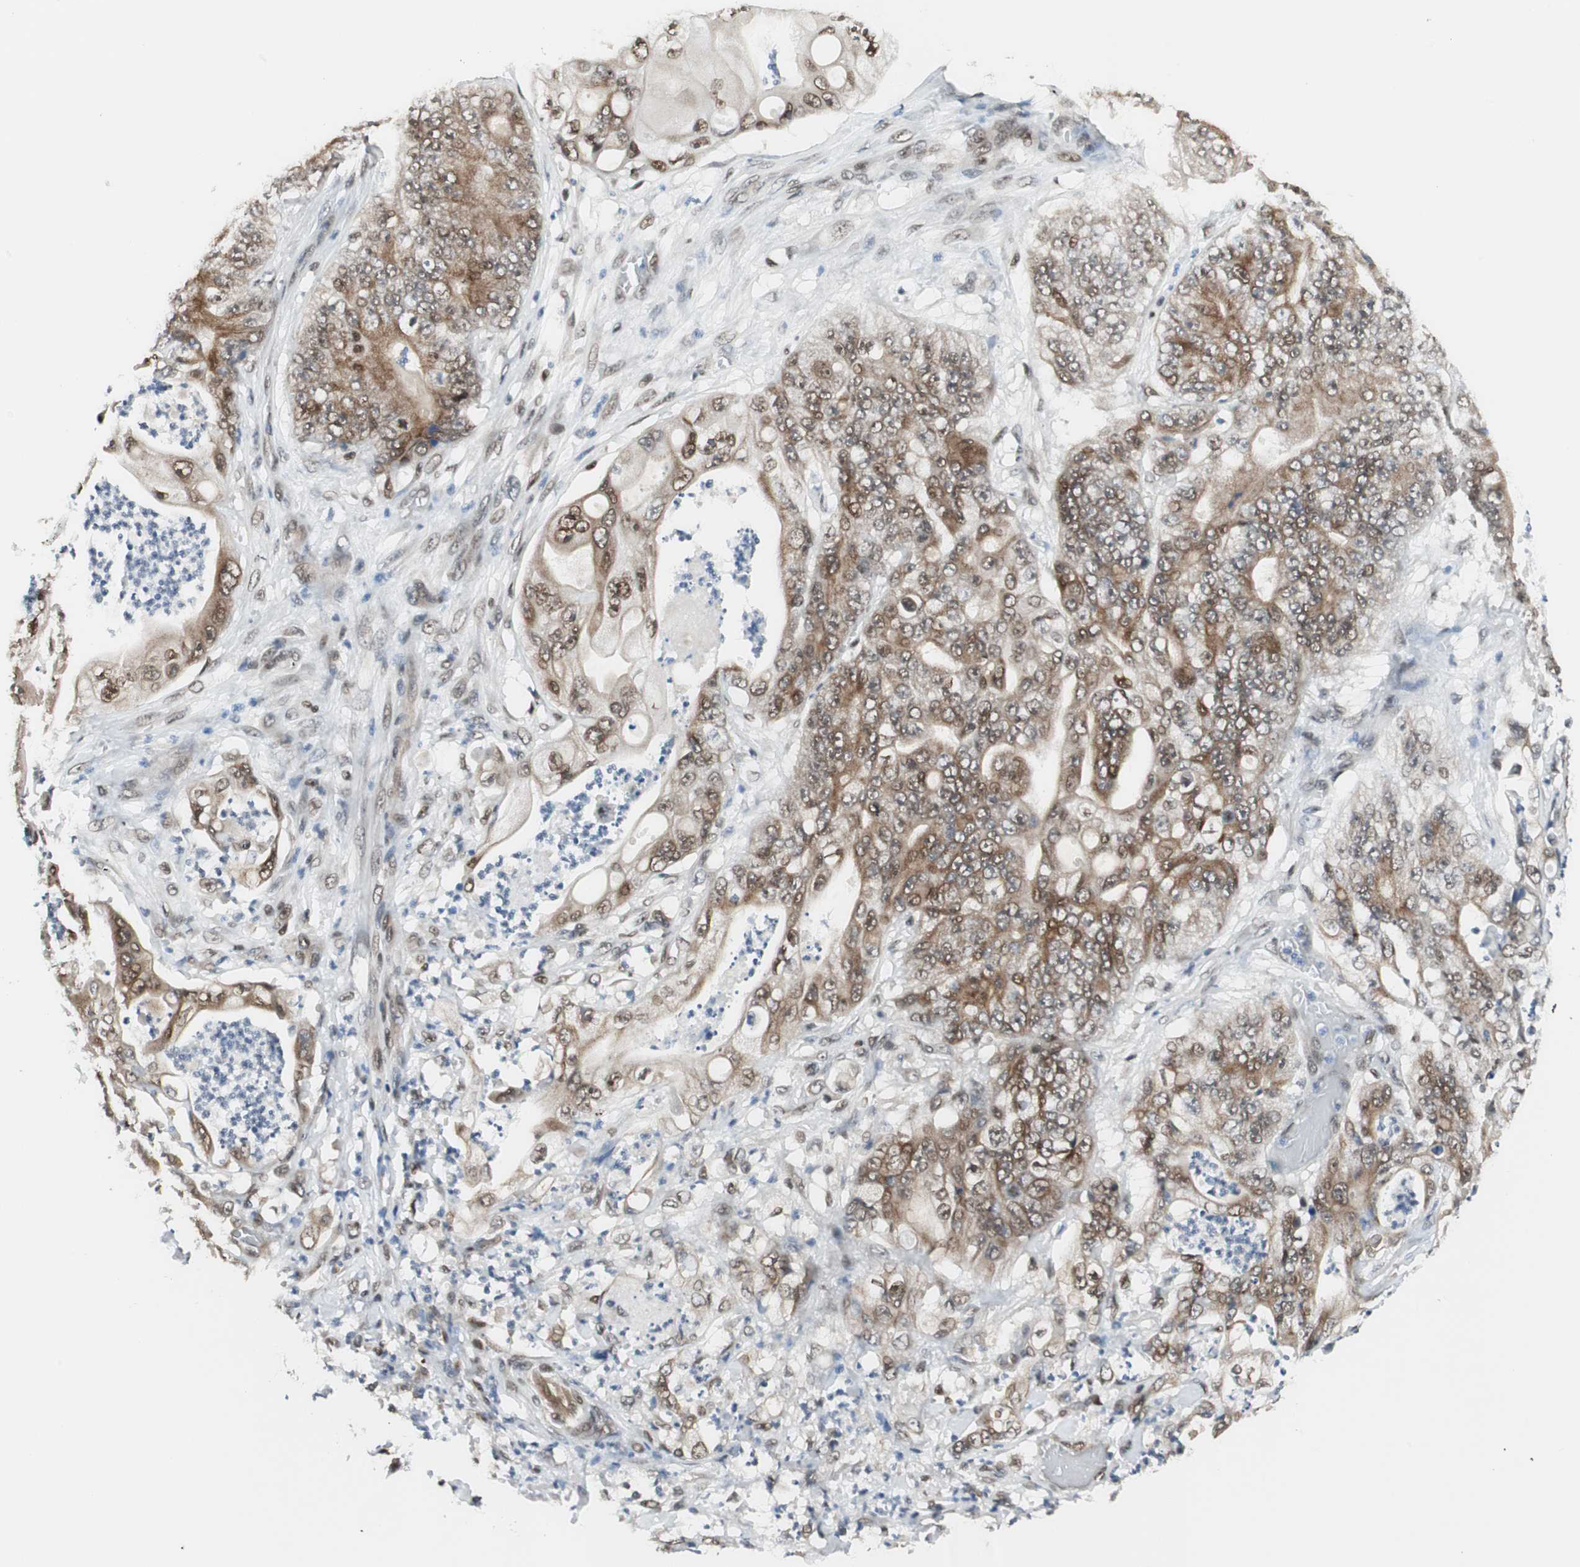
{"staining": {"intensity": "strong", "quantity": ">75%", "location": "cytoplasmic/membranous,nuclear"}, "tissue": "stomach cancer", "cell_type": "Tumor cells", "image_type": "cancer", "snomed": [{"axis": "morphology", "description": "Adenocarcinoma, NOS"}, {"axis": "topography", "description": "Stomach"}], "caption": "Immunohistochemical staining of adenocarcinoma (stomach) demonstrates high levels of strong cytoplasmic/membranous and nuclear protein positivity in about >75% of tumor cells. Nuclei are stained in blue.", "gene": "ZBTB17", "patient": {"sex": "female", "age": 73}}